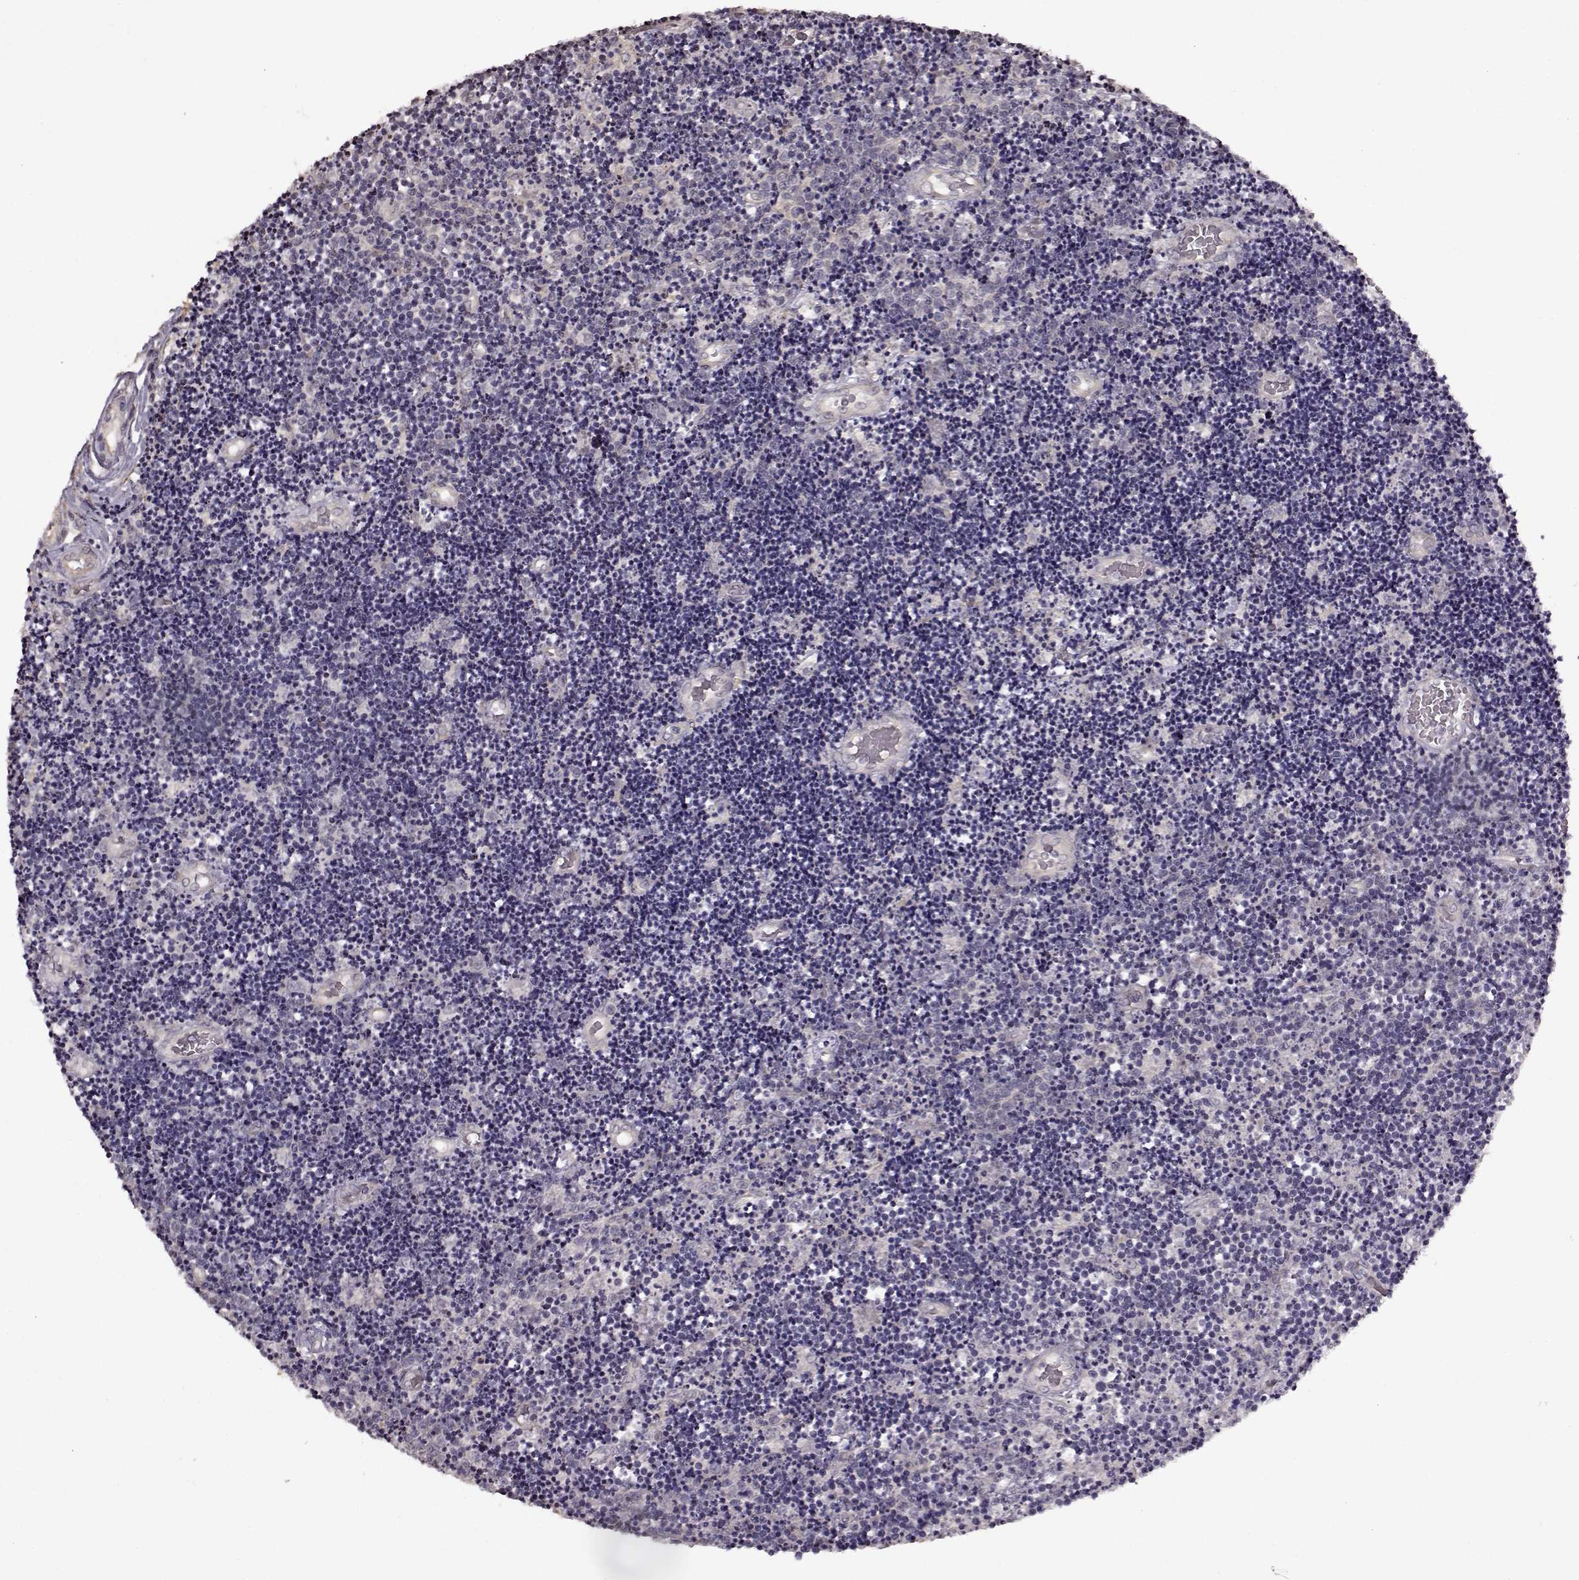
{"staining": {"intensity": "negative", "quantity": "none", "location": "none"}, "tissue": "lymphoma", "cell_type": "Tumor cells", "image_type": "cancer", "snomed": [{"axis": "morphology", "description": "Malignant lymphoma, non-Hodgkin's type, Low grade"}, {"axis": "topography", "description": "Brain"}], "caption": "Human lymphoma stained for a protein using immunohistochemistry shows no positivity in tumor cells.", "gene": "FSHB", "patient": {"sex": "female", "age": 66}}